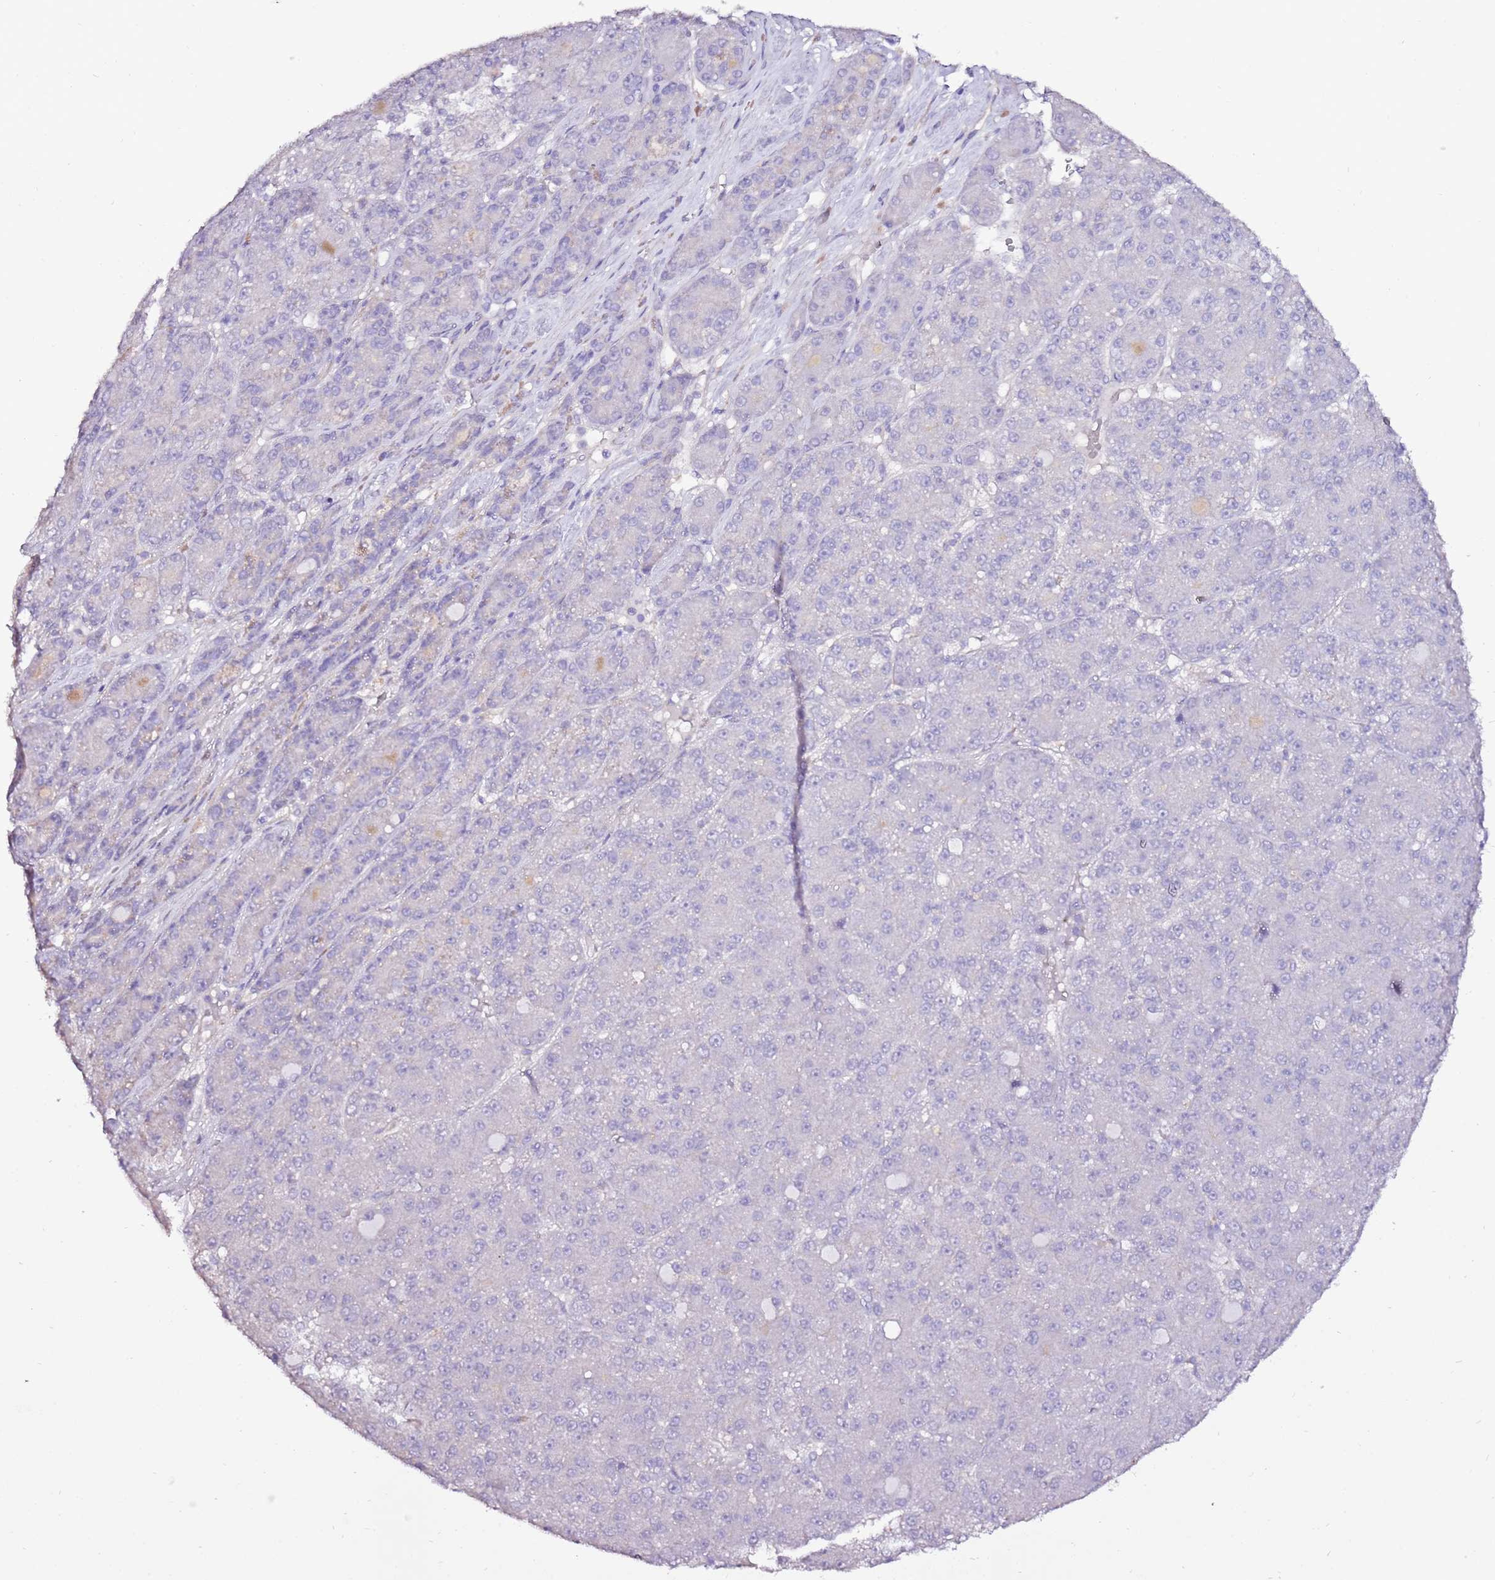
{"staining": {"intensity": "negative", "quantity": "none", "location": "none"}, "tissue": "liver cancer", "cell_type": "Tumor cells", "image_type": "cancer", "snomed": [{"axis": "morphology", "description": "Carcinoma, Hepatocellular, NOS"}, {"axis": "topography", "description": "Liver"}], "caption": "Liver hepatocellular carcinoma stained for a protein using IHC shows no staining tumor cells.", "gene": "ART5", "patient": {"sex": "male", "age": 67}}